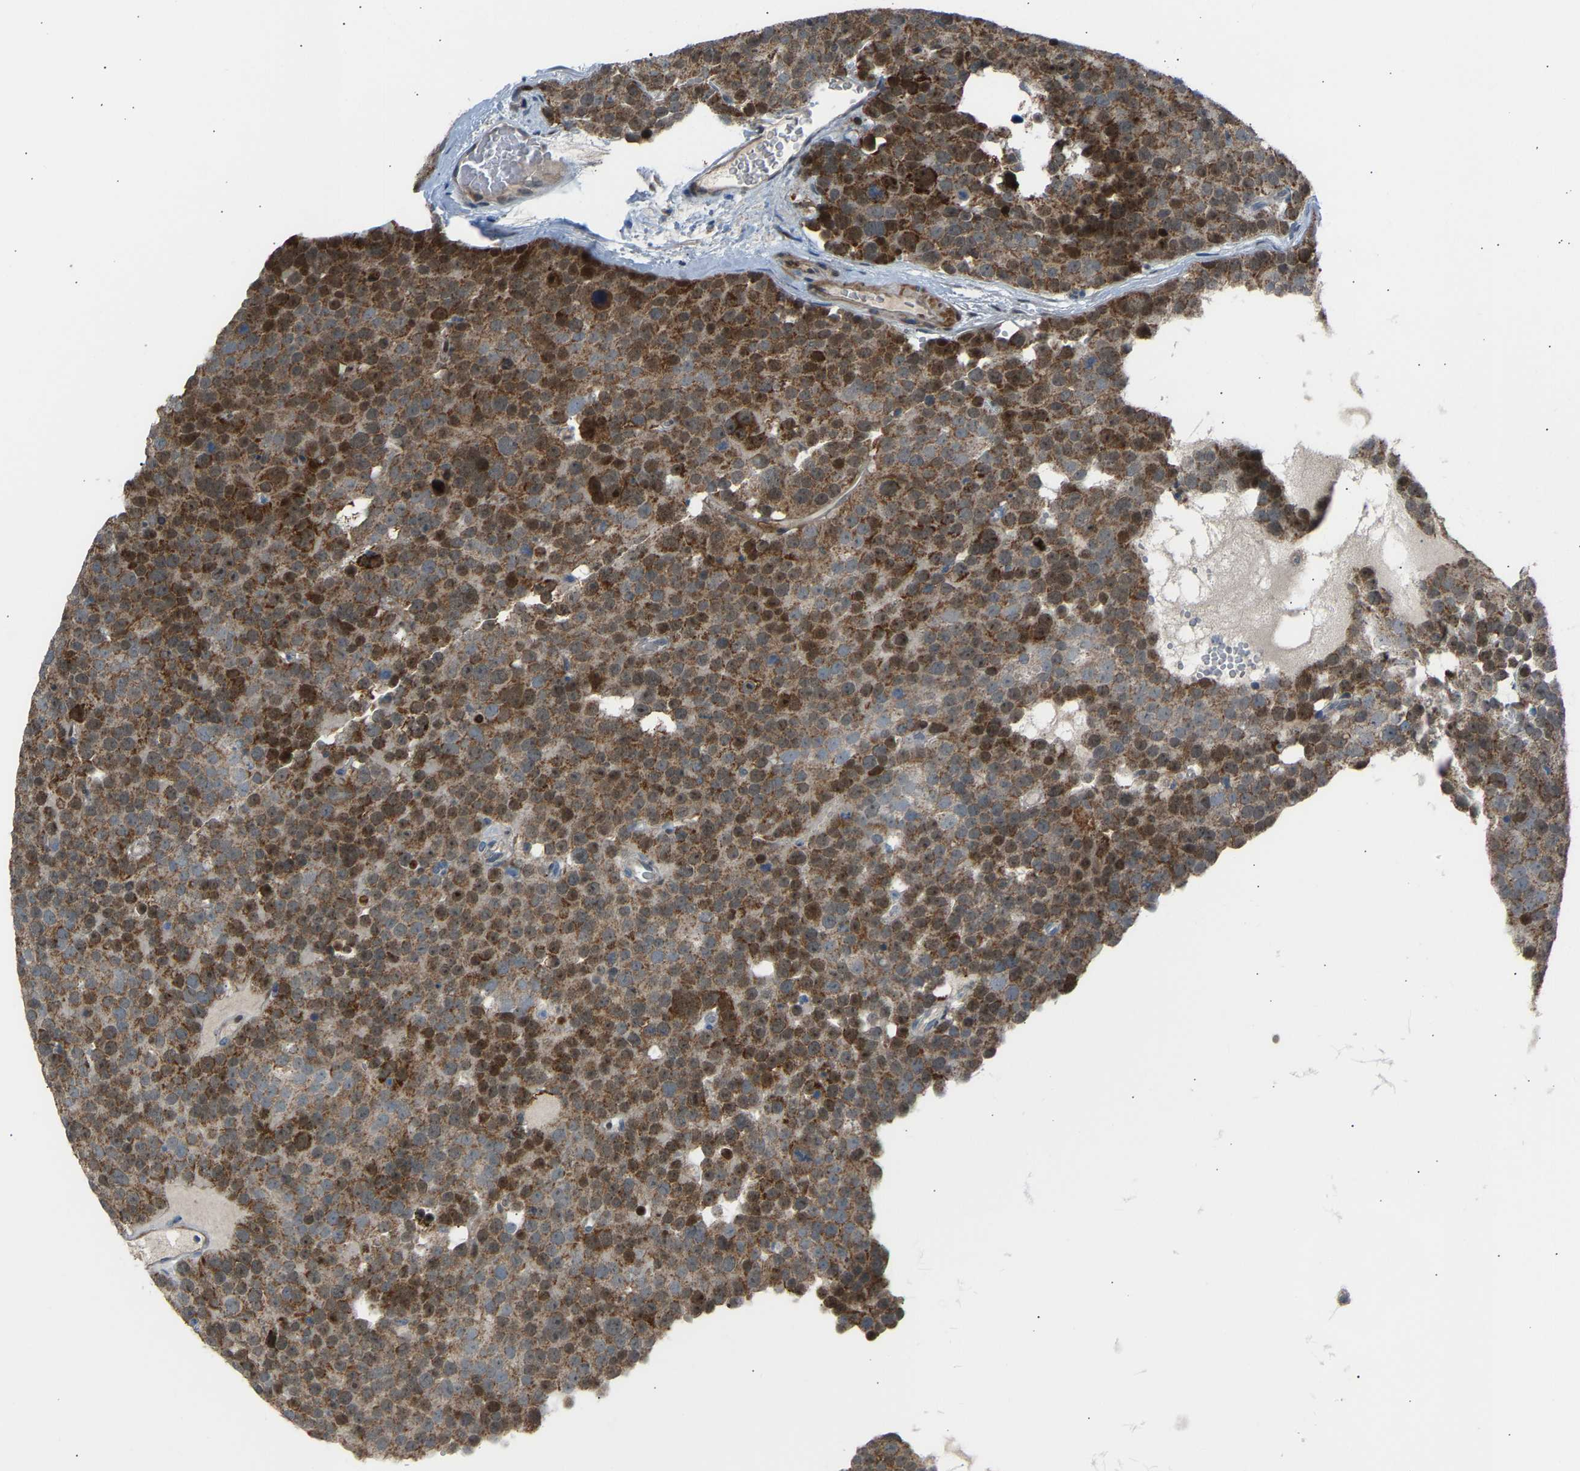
{"staining": {"intensity": "strong", "quantity": ">75%", "location": "cytoplasmic/membranous,nuclear"}, "tissue": "testis cancer", "cell_type": "Tumor cells", "image_type": "cancer", "snomed": [{"axis": "morphology", "description": "Seminoma, NOS"}, {"axis": "topography", "description": "Testis"}], "caption": "Immunohistochemistry image of neoplastic tissue: human seminoma (testis) stained using IHC reveals high levels of strong protein expression localized specifically in the cytoplasmic/membranous and nuclear of tumor cells, appearing as a cytoplasmic/membranous and nuclear brown color.", "gene": "VPS41", "patient": {"sex": "male", "age": 71}}